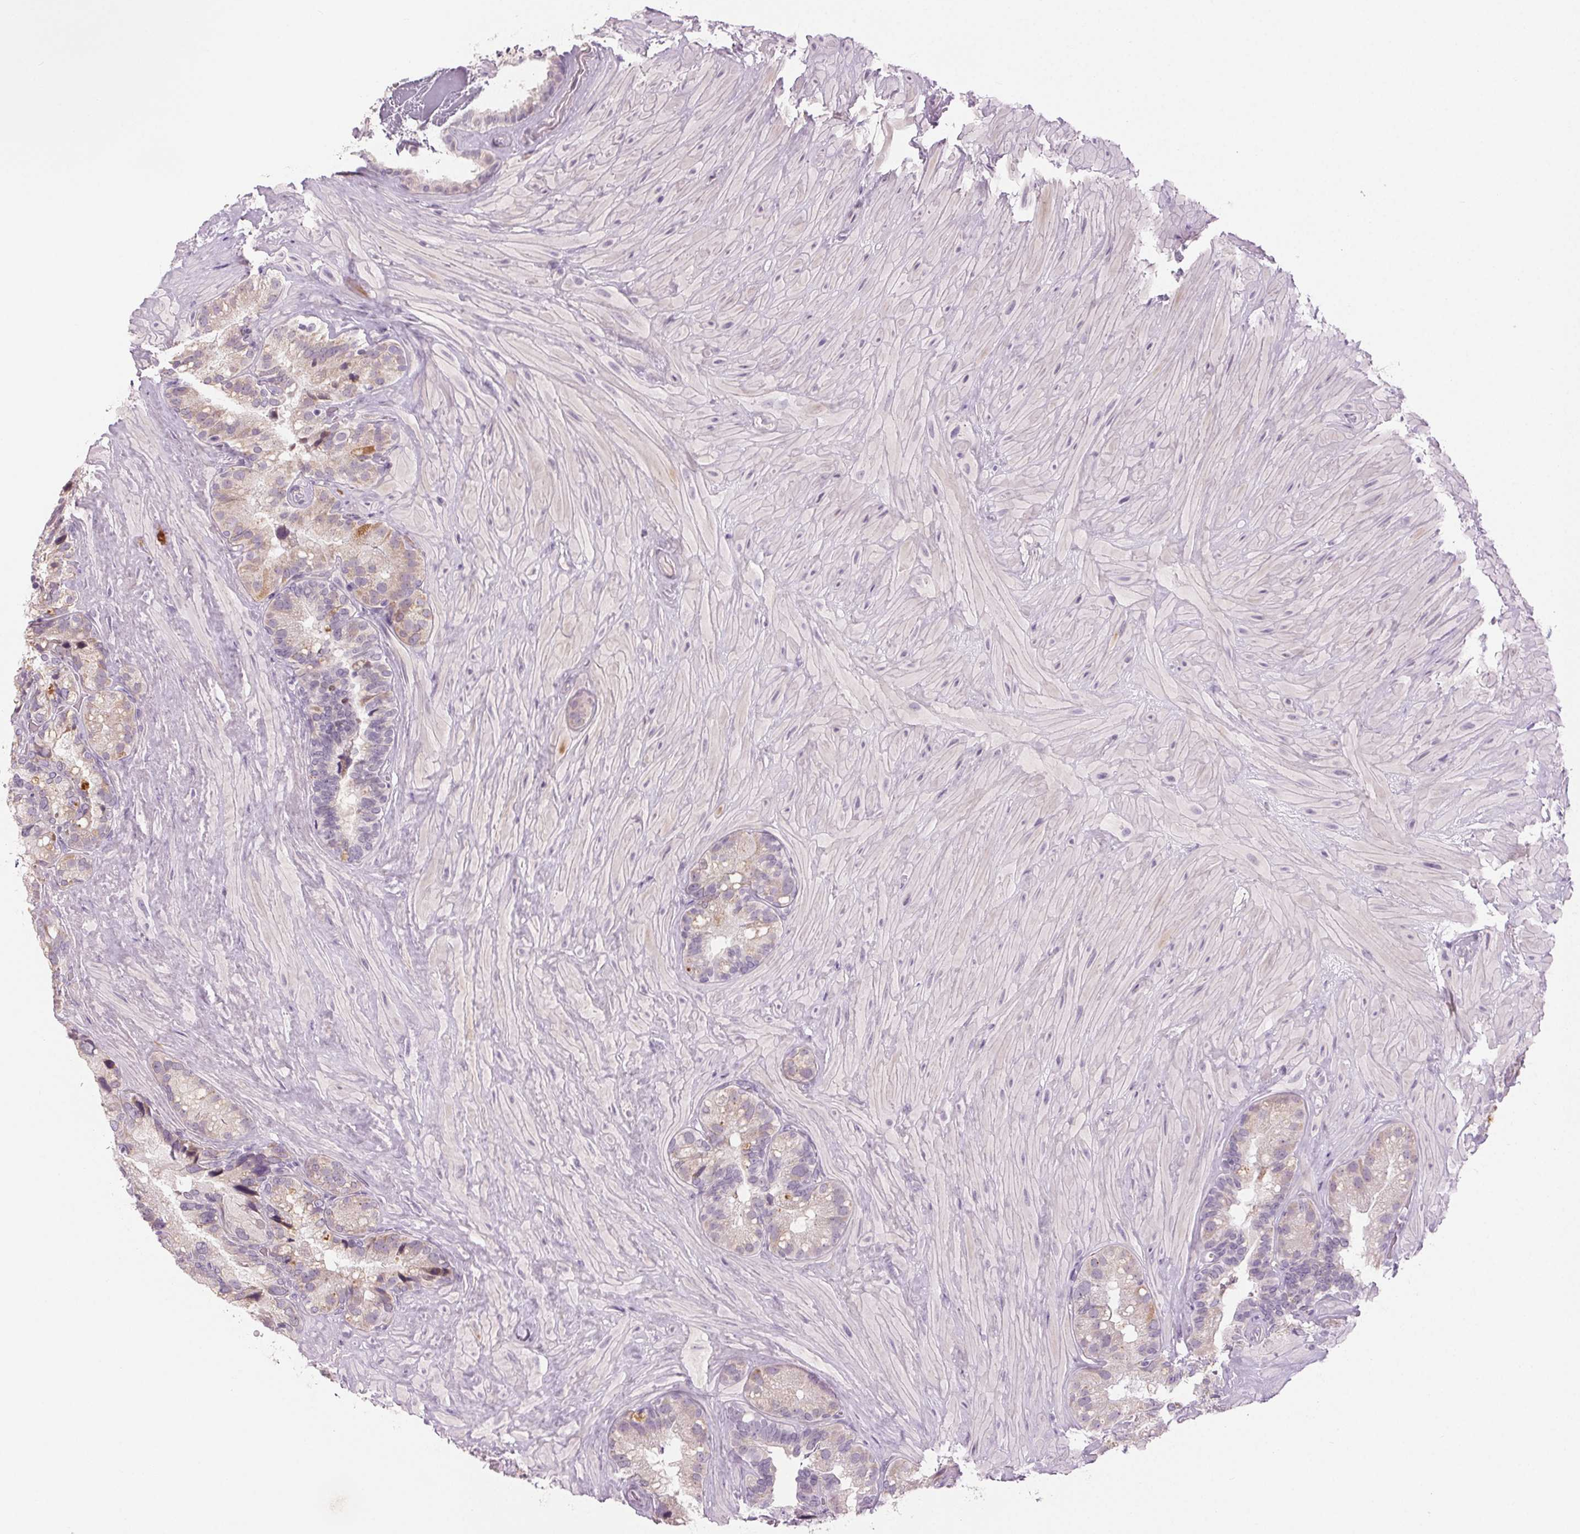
{"staining": {"intensity": "weak", "quantity": "<25%", "location": "cytoplasmic/membranous"}, "tissue": "seminal vesicle", "cell_type": "Glandular cells", "image_type": "normal", "snomed": [{"axis": "morphology", "description": "Normal tissue, NOS"}, {"axis": "topography", "description": "Seminal veicle"}], "caption": "A high-resolution photomicrograph shows immunohistochemistry (IHC) staining of benign seminal vesicle, which reveals no significant positivity in glandular cells.", "gene": "HSF5", "patient": {"sex": "male", "age": 60}}